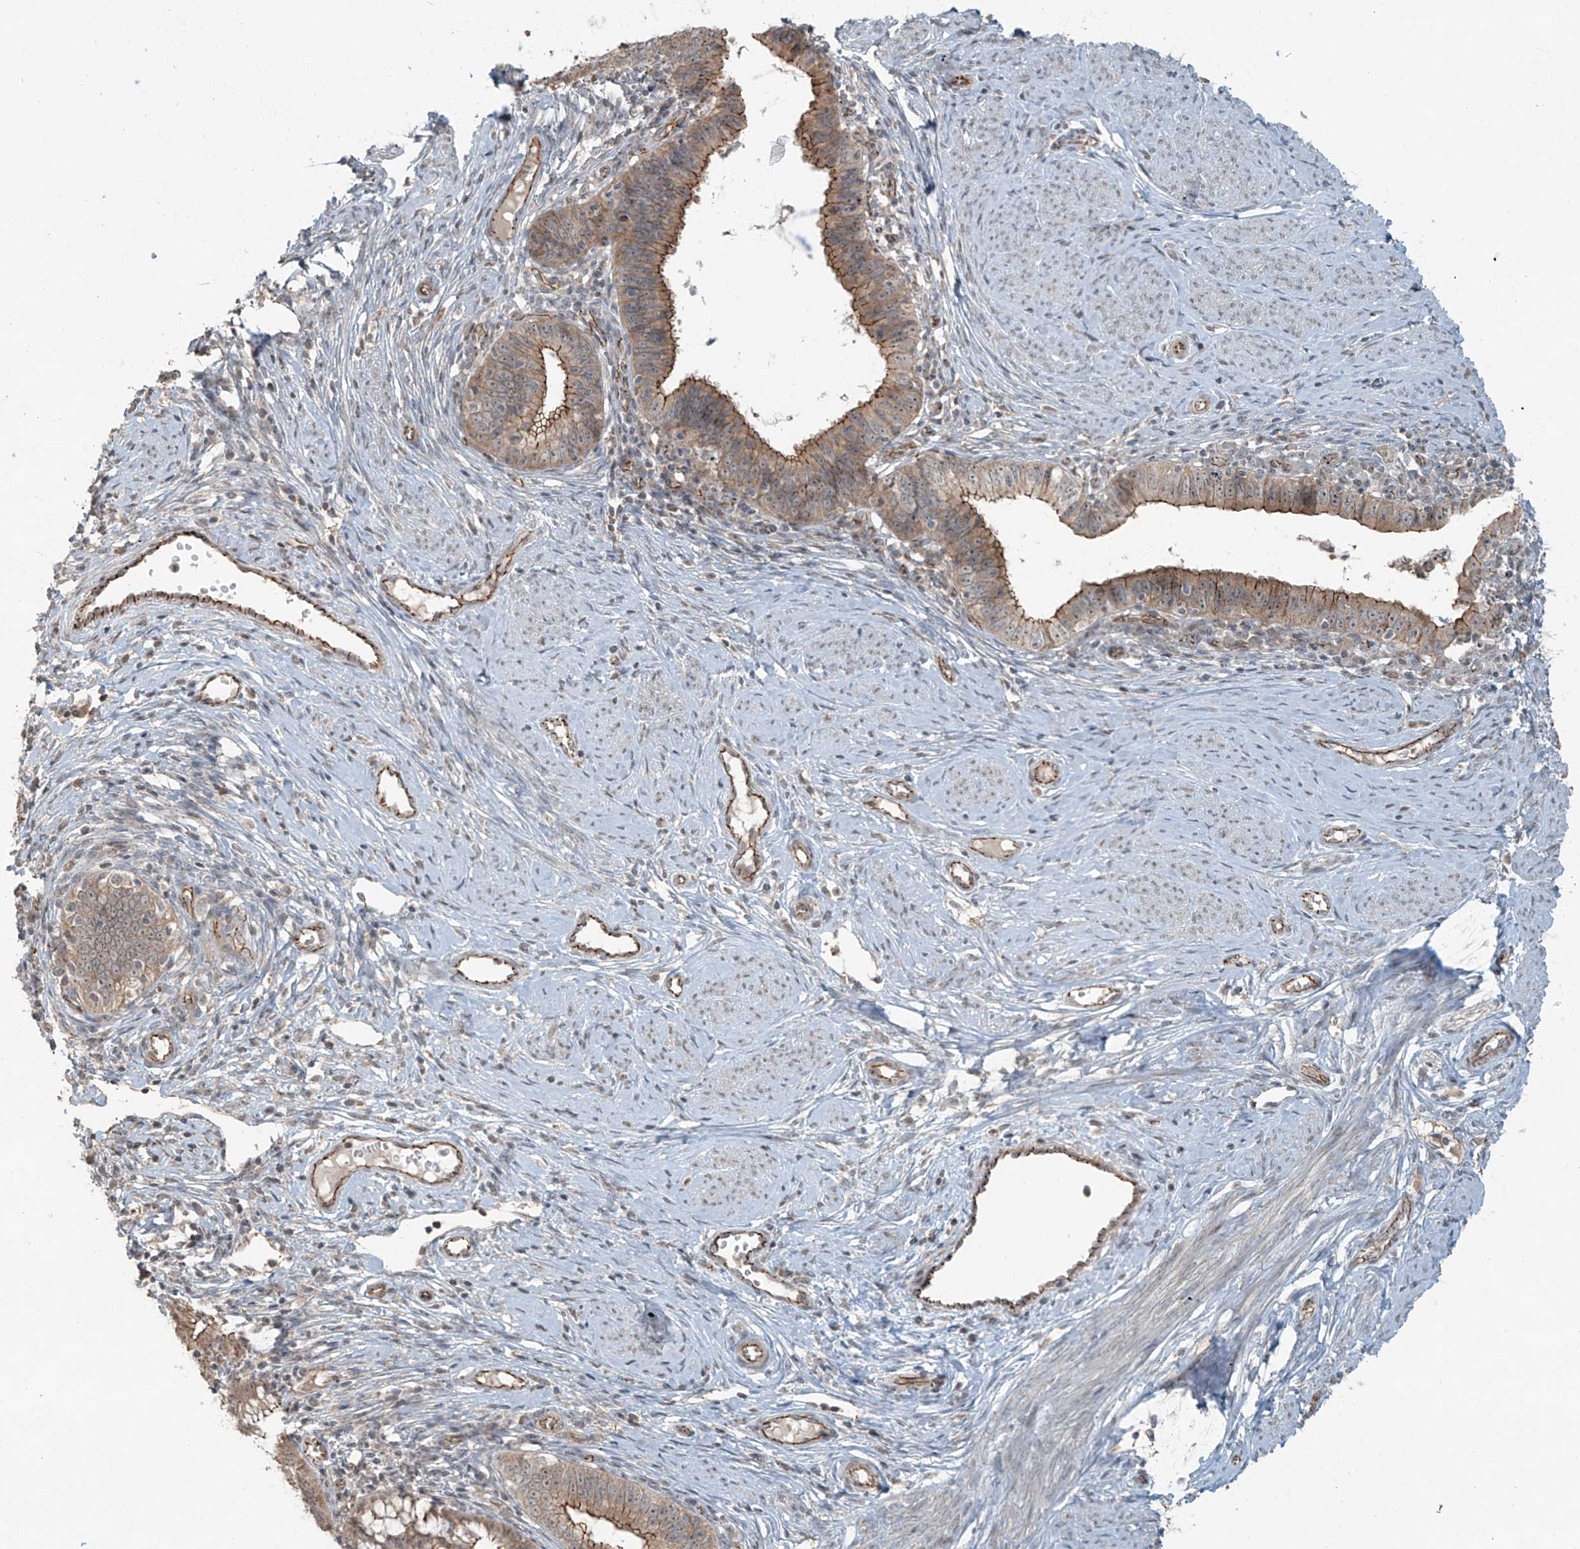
{"staining": {"intensity": "moderate", "quantity": ">75%", "location": "cytoplasmic/membranous"}, "tissue": "cervical cancer", "cell_type": "Tumor cells", "image_type": "cancer", "snomed": [{"axis": "morphology", "description": "Adenocarcinoma, NOS"}, {"axis": "topography", "description": "Cervix"}], "caption": "Immunohistochemical staining of human cervical cancer demonstrates medium levels of moderate cytoplasmic/membranous protein staining in approximately >75% of tumor cells. Immunohistochemistry stains the protein of interest in brown and the nuclei are stained blue.", "gene": "ZNF16", "patient": {"sex": "female", "age": 36}}